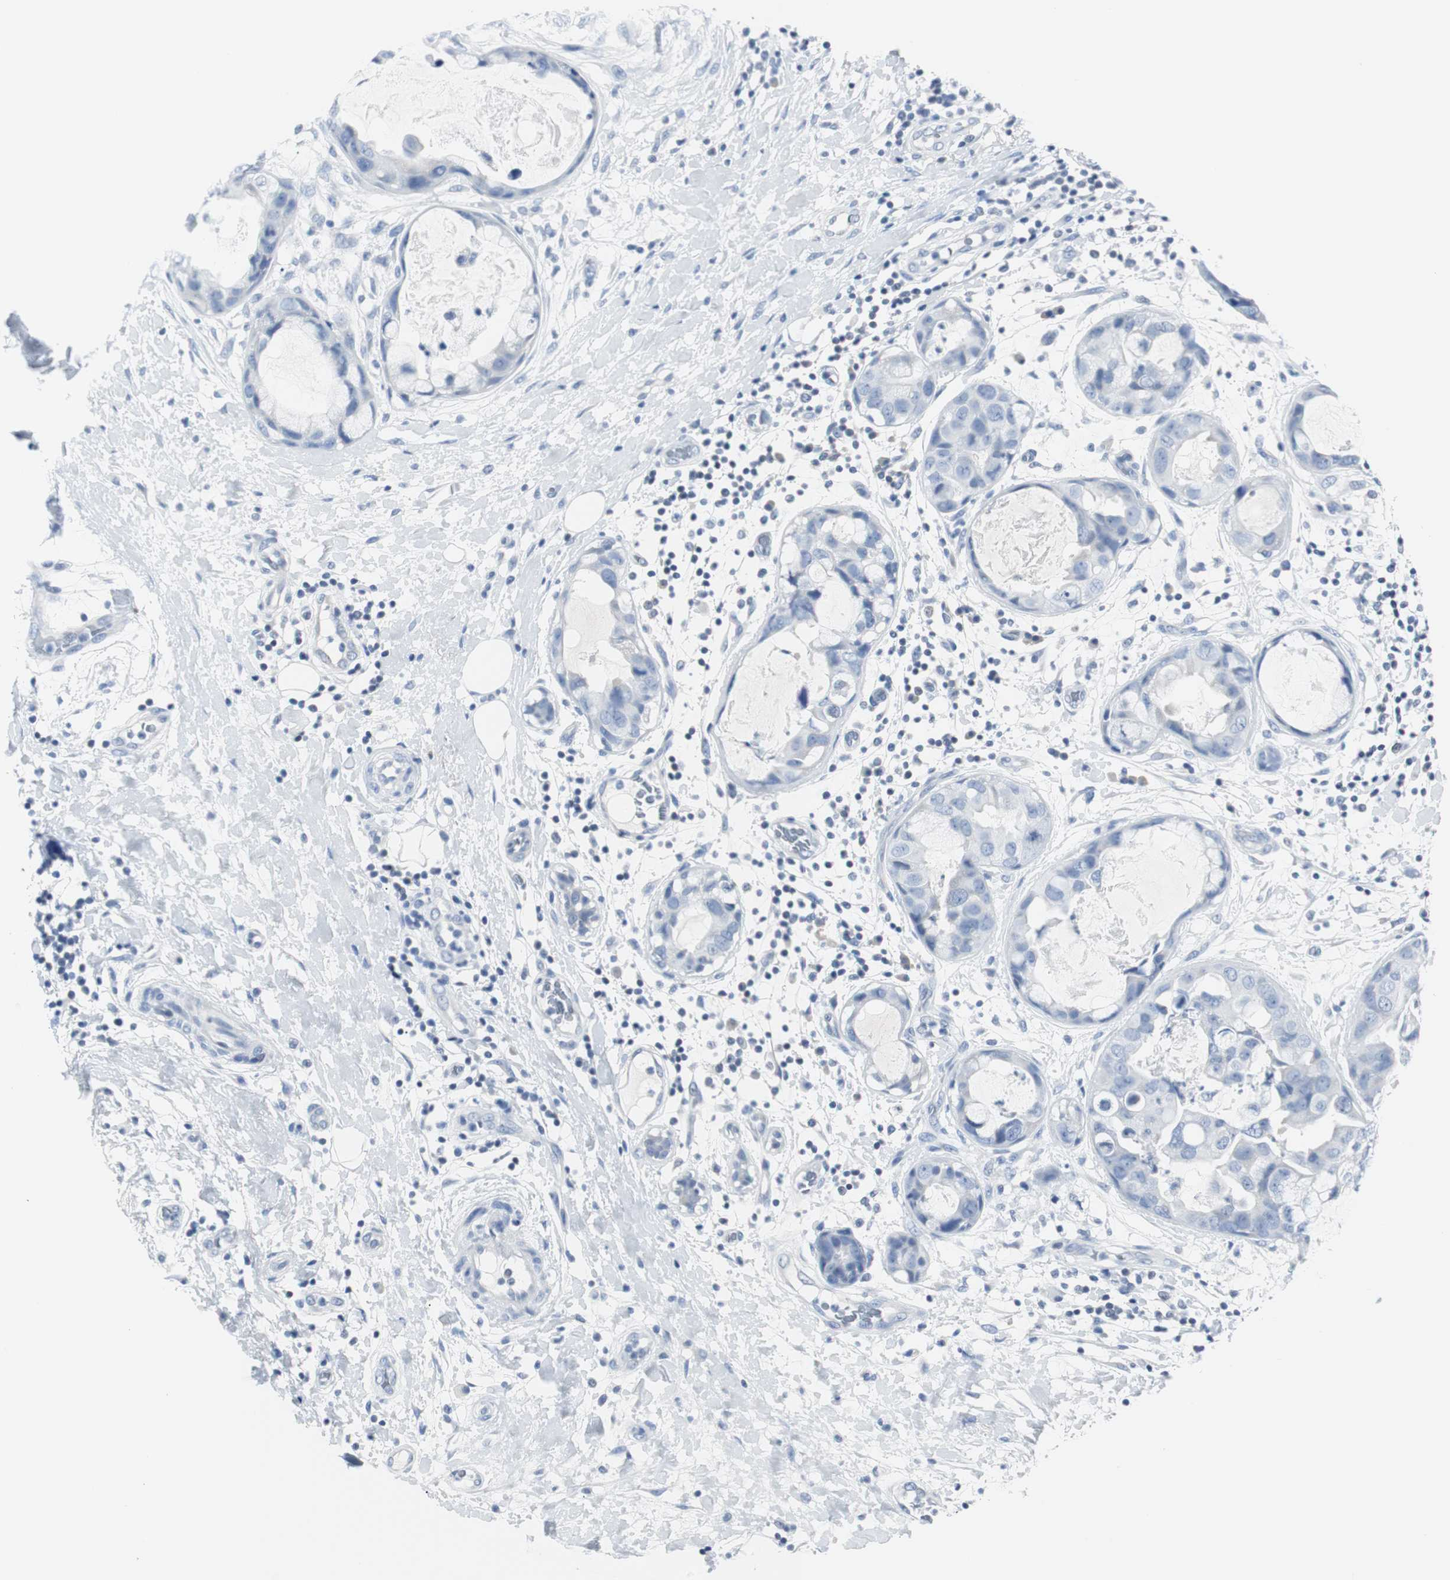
{"staining": {"intensity": "negative", "quantity": "none", "location": "none"}, "tissue": "breast cancer", "cell_type": "Tumor cells", "image_type": "cancer", "snomed": [{"axis": "morphology", "description": "Duct carcinoma"}, {"axis": "topography", "description": "Breast"}], "caption": "DAB immunohistochemical staining of human invasive ductal carcinoma (breast) reveals no significant expression in tumor cells.", "gene": "GAP43", "patient": {"sex": "female", "age": 40}}